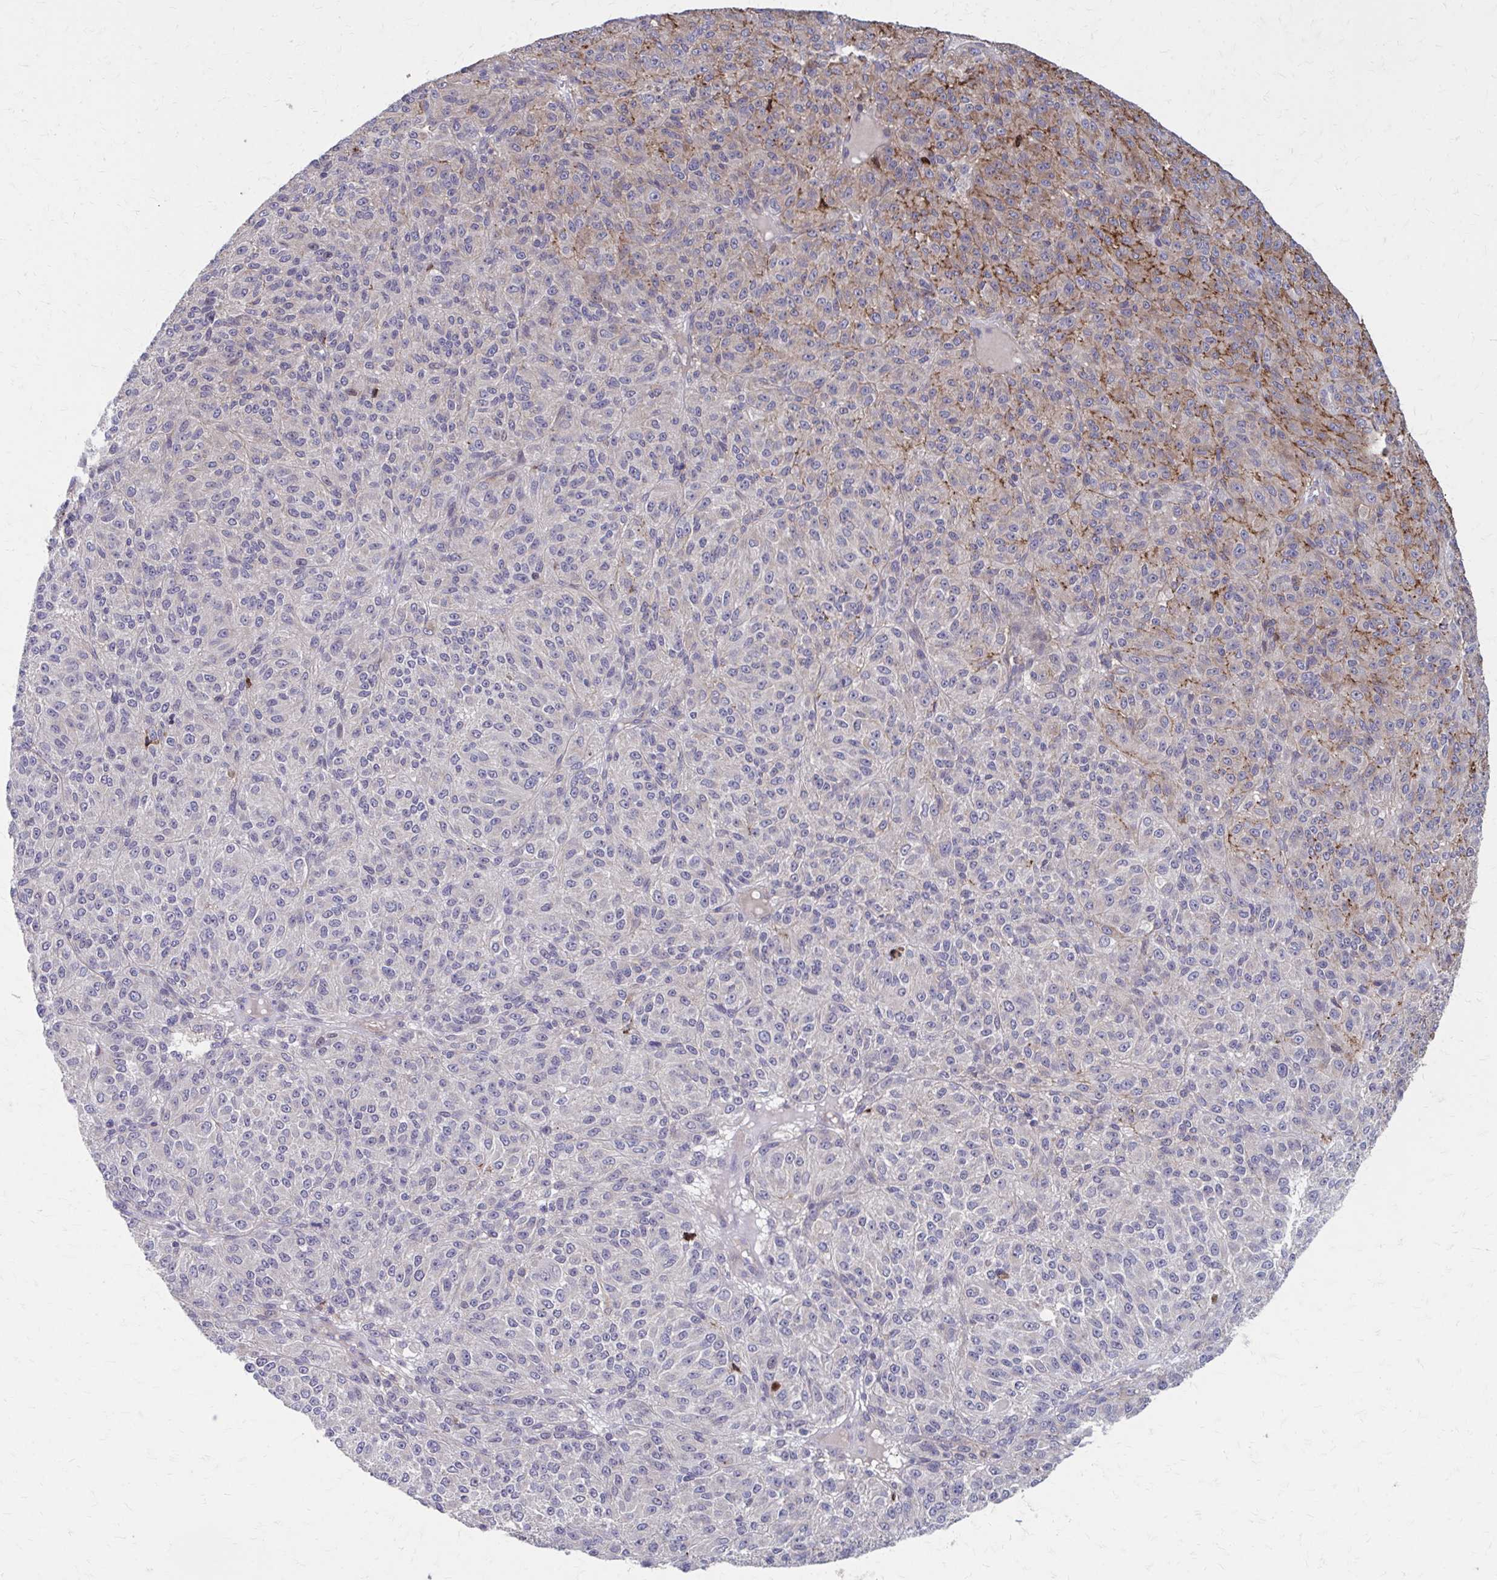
{"staining": {"intensity": "weak", "quantity": "<25%", "location": "cytoplasmic/membranous"}, "tissue": "melanoma", "cell_type": "Tumor cells", "image_type": "cancer", "snomed": [{"axis": "morphology", "description": "Malignant melanoma, Metastatic site"}, {"axis": "topography", "description": "Brain"}], "caption": "Melanoma stained for a protein using IHC demonstrates no expression tumor cells.", "gene": "MMP14", "patient": {"sex": "female", "age": 56}}